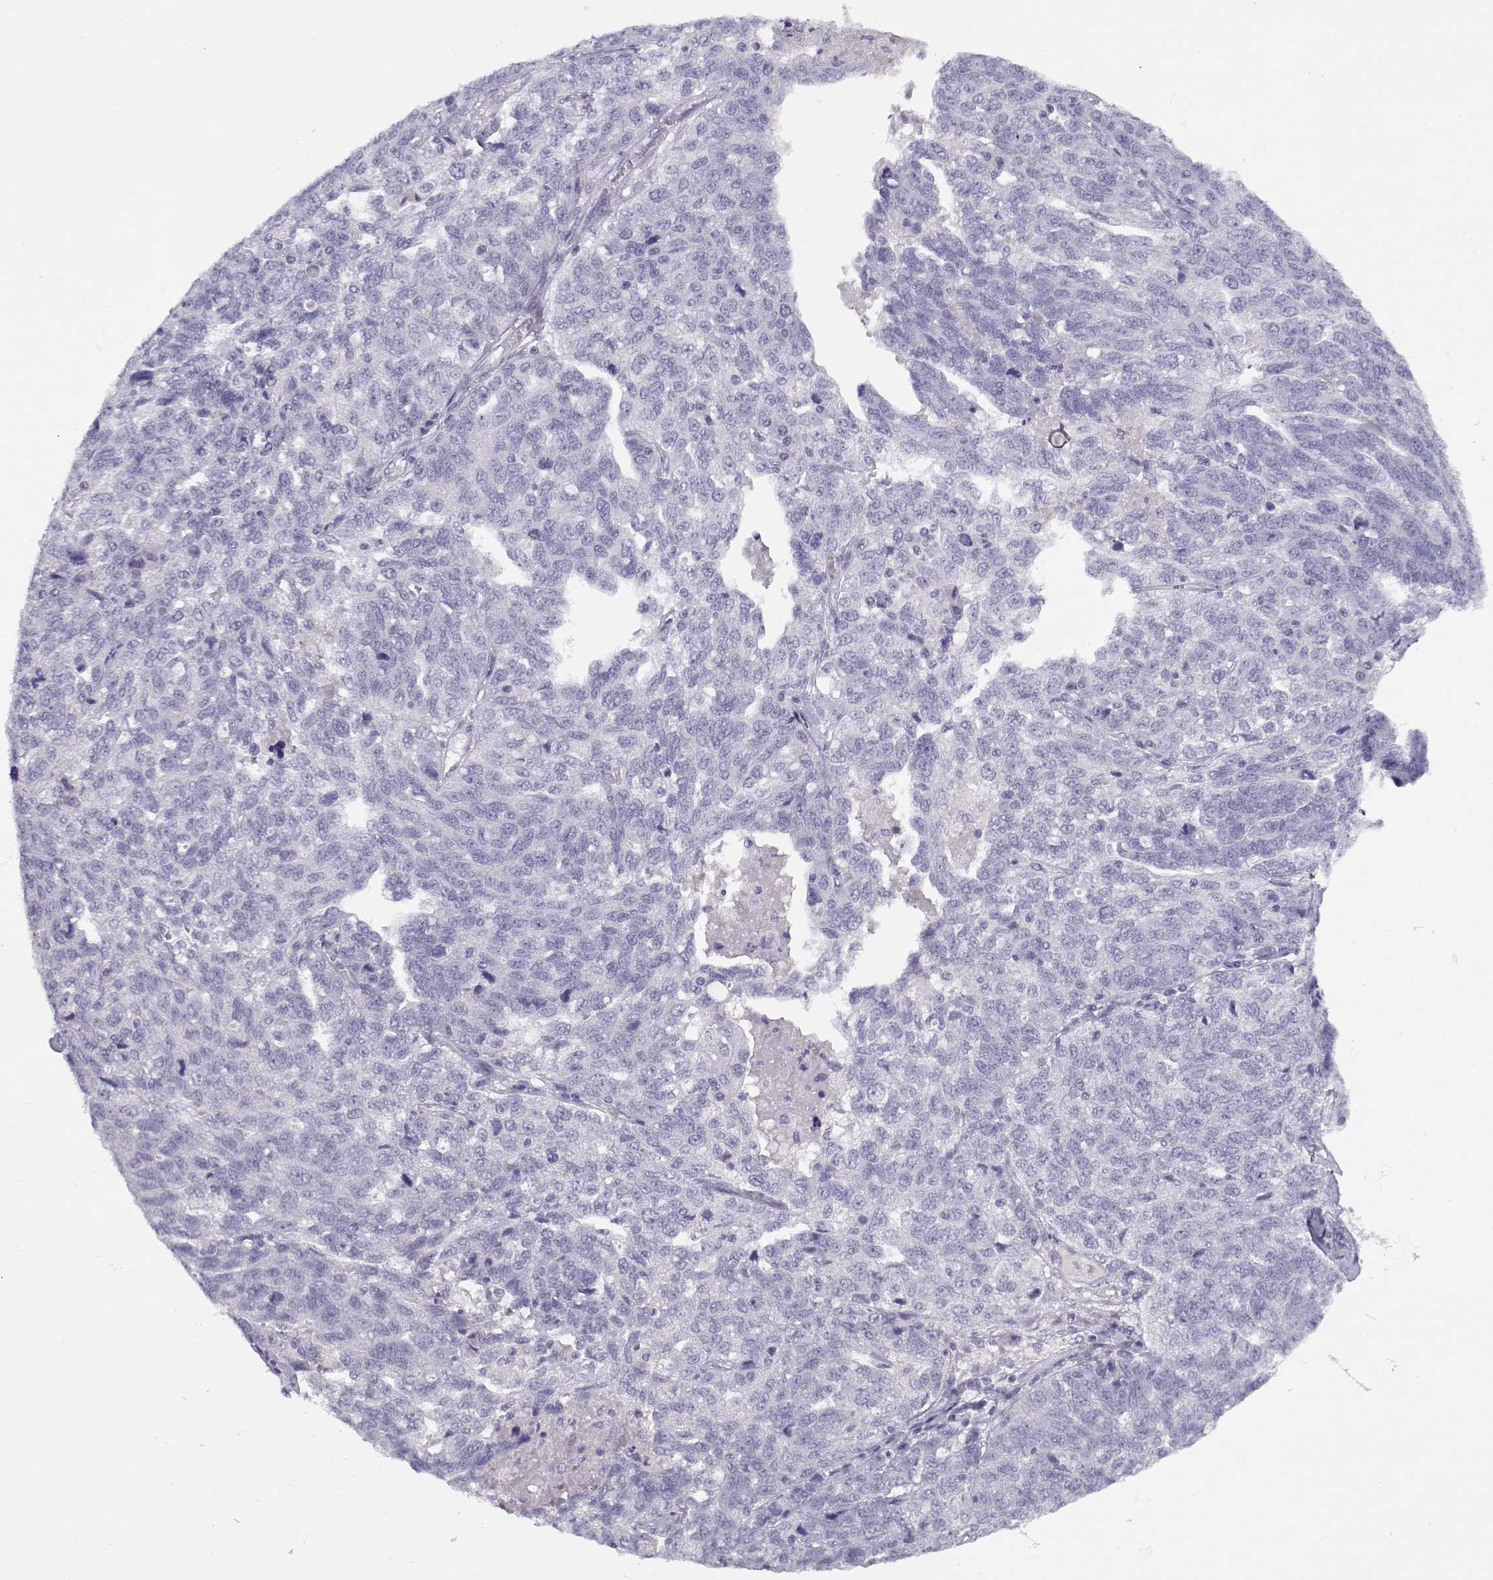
{"staining": {"intensity": "negative", "quantity": "none", "location": "none"}, "tissue": "ovarian cancer", "cell_type": "Tumor cells", "image_type": "cancer", "snomed": [{"axis": "morphology", "description": "Cystadenocarcinoma, serous, NOS"}, {"axis": "topography", "description": "Ovary"}], "caption": "Protein analysis of ovarian serous cystadenocarcinoma reveals no significant expression in tumor cells.", "gene": "CFAP77", "patient": {"sex": "female", "age": 71}}